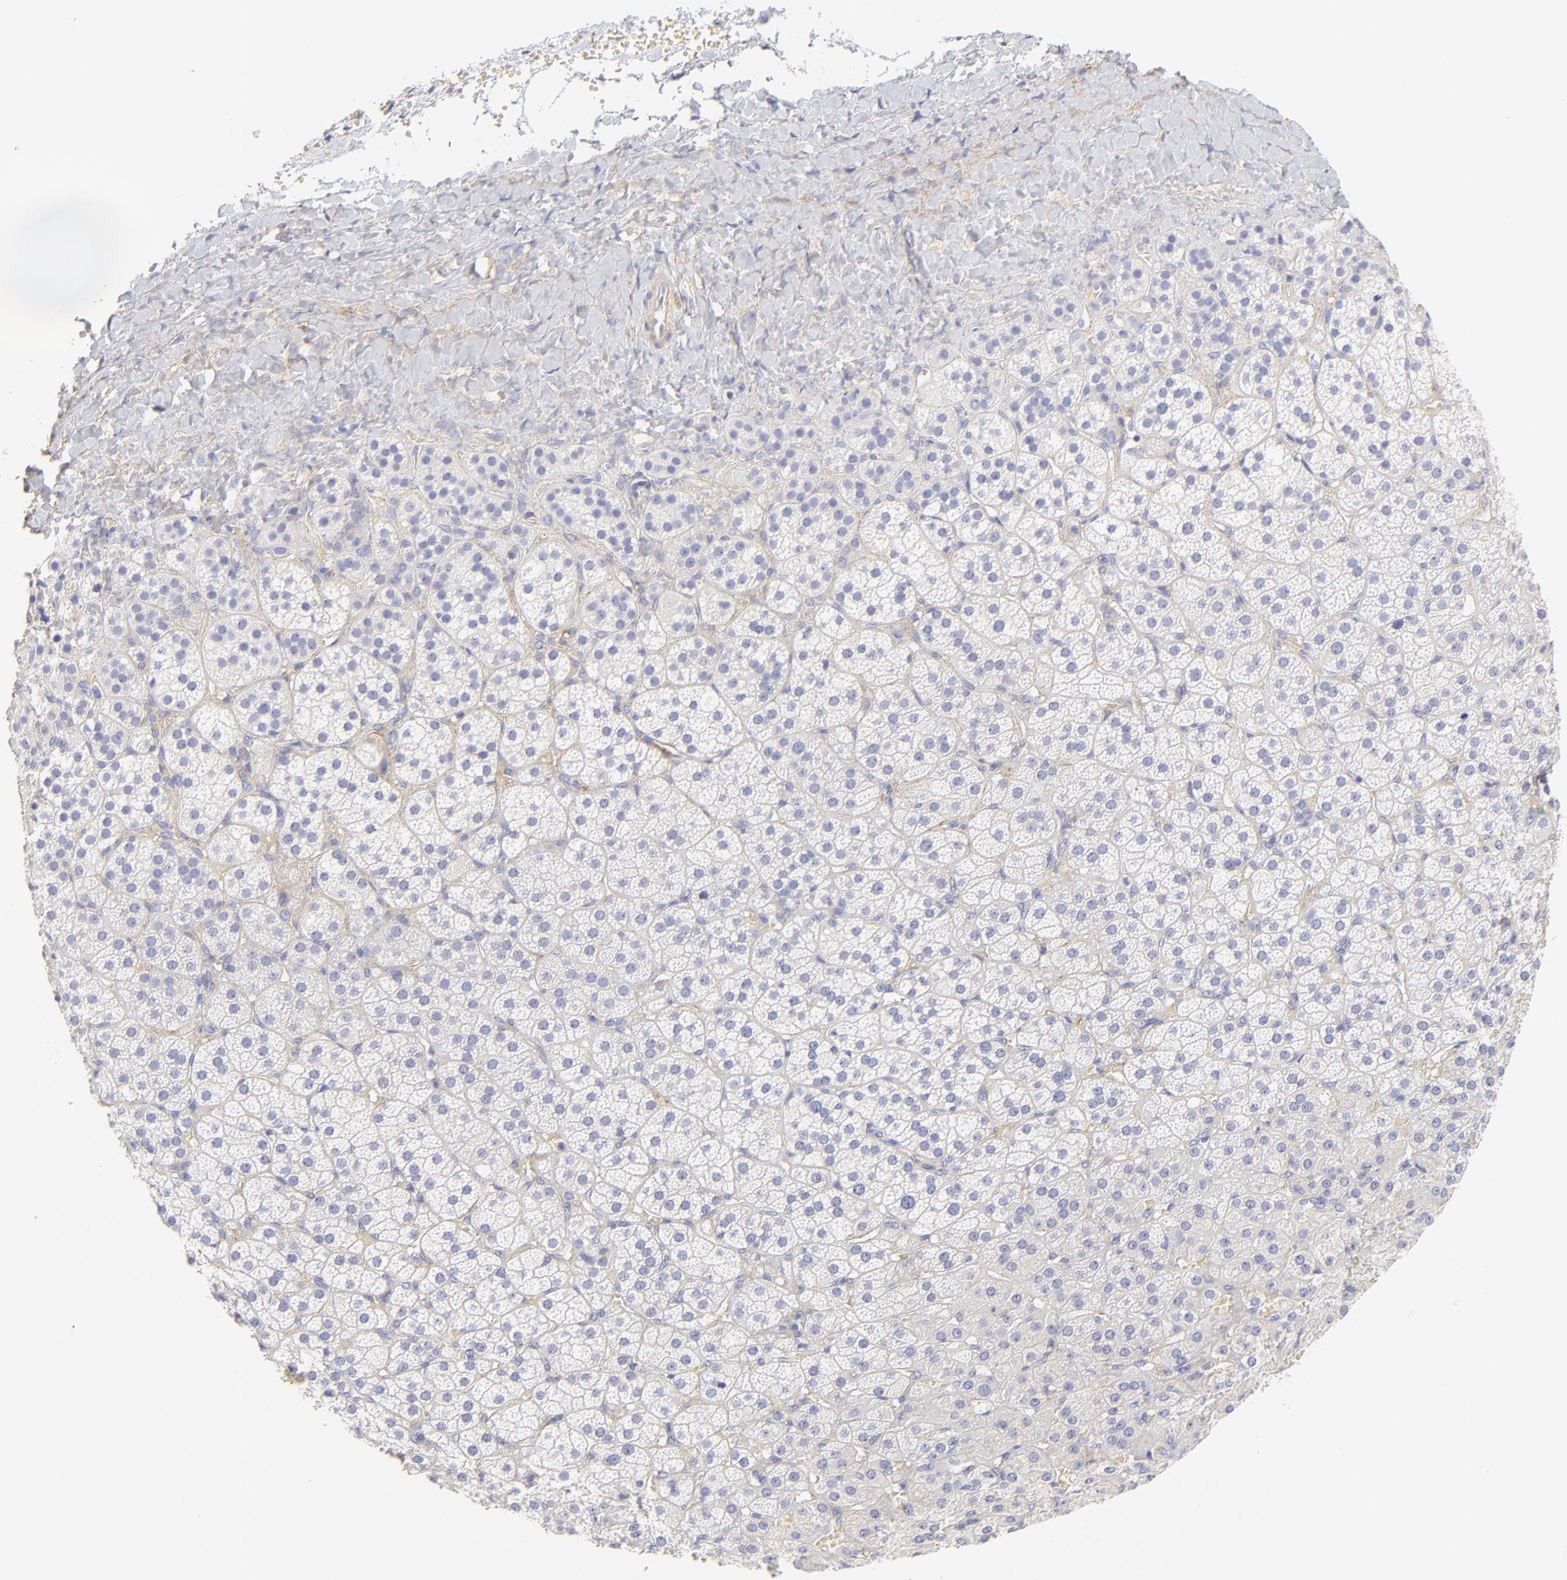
{"staining": {"intensity": "negative", "quantity": "none", "location": "none"}, "tissue": "adrenal gland", "cell_type": "Glandular cells", "image_type": "normal", "snomed": [{"axis": "morphology", "description": "Normal tissue, NOS"}, {"axis": "topography", "description": "Adrenal gland"}], "caption": "High power microscopy histopathology image of an immunohistochemistry (IHC) photomicrograph of normal adrenal gland, revealing no significant expression in glandular cells.", "gene": "ACTRT1", "patient": {"sex": "female", "age": 71}}